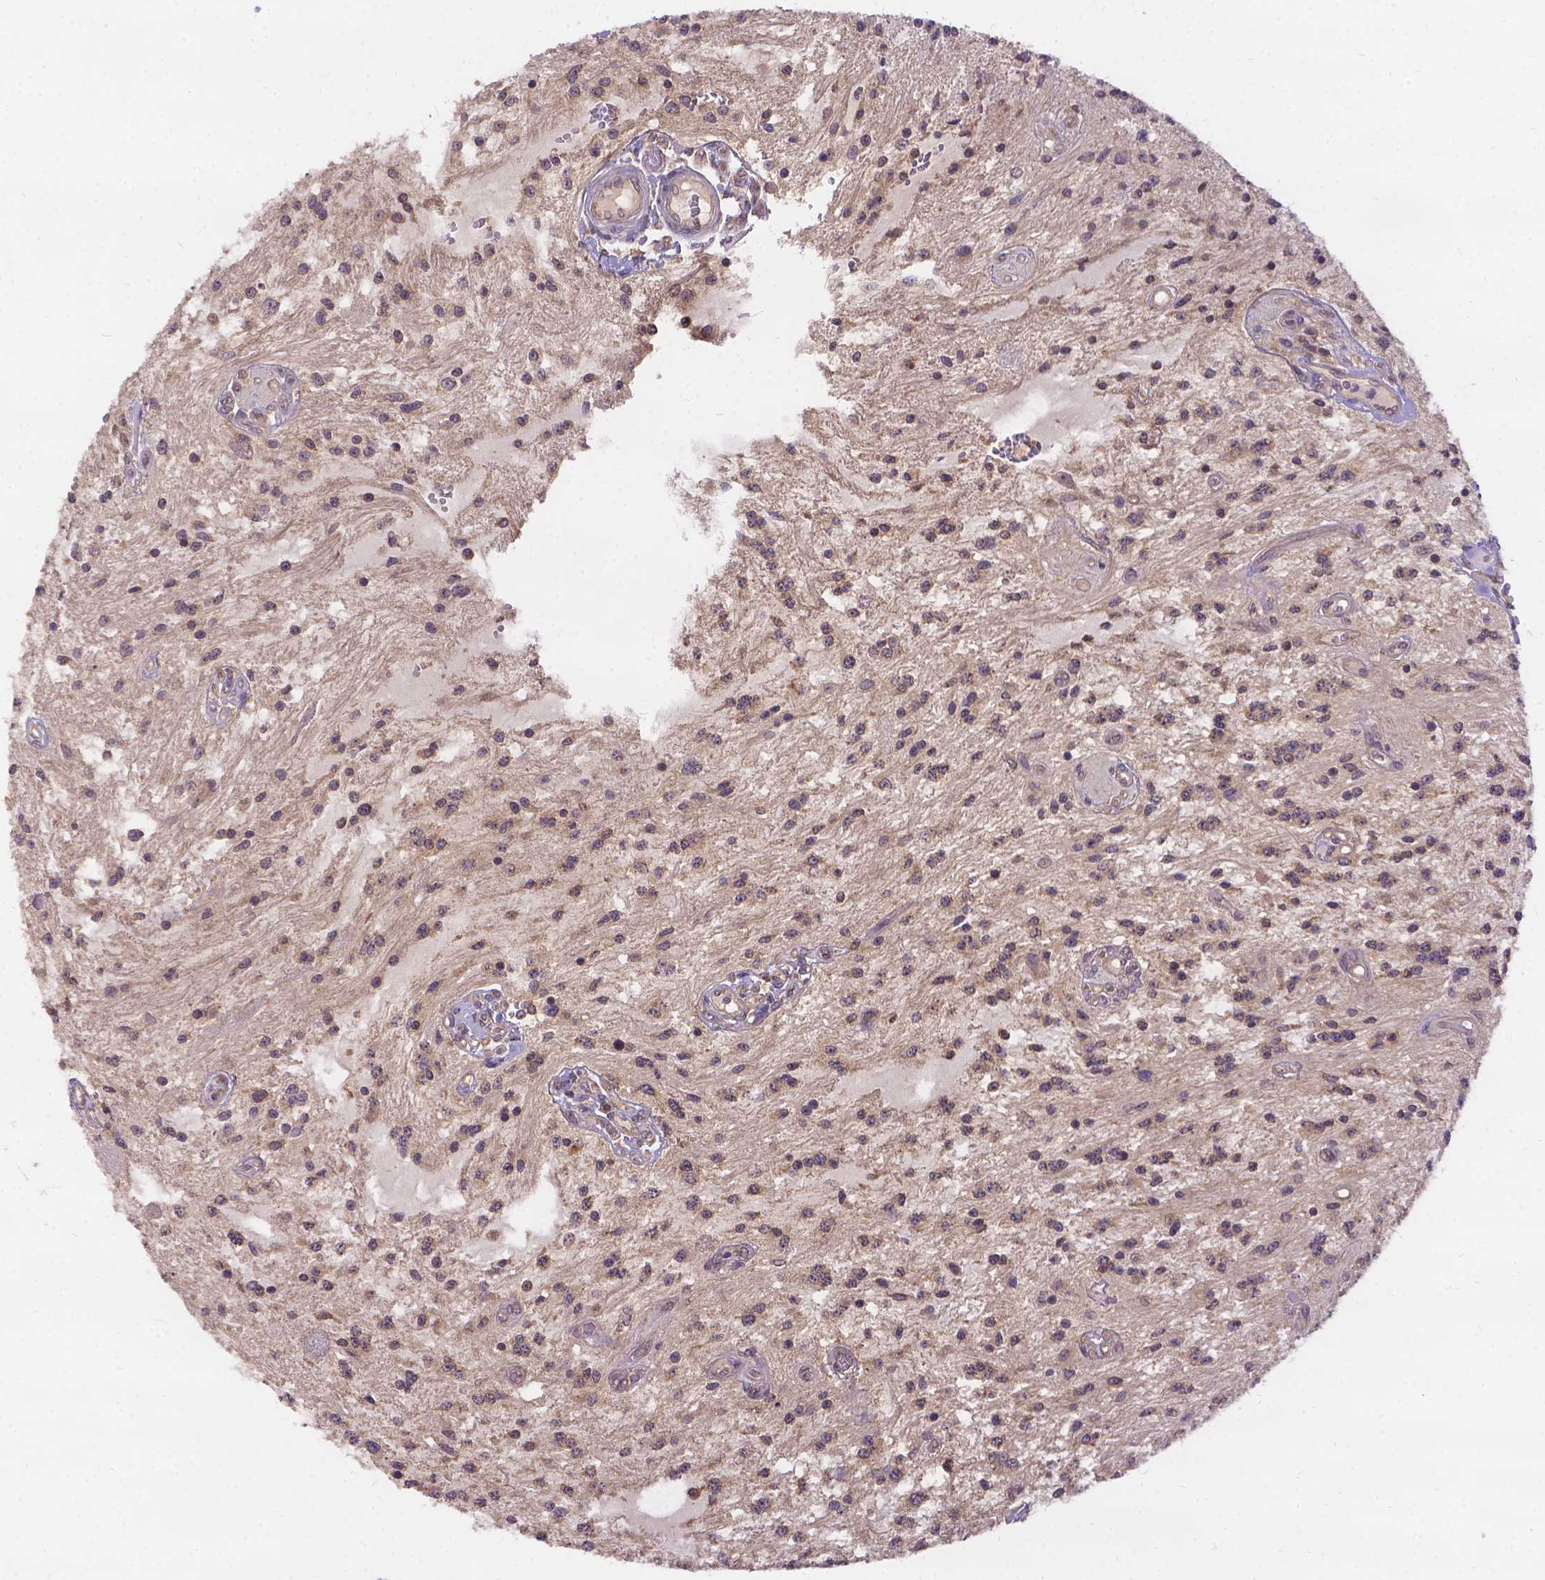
{"staining": {"intensity": "moderate", "quantity": ">75%", "location": "cytoplasmic/membranous"}, "tissue": "glioma", "cell_type": "Tumor cells", "image_type": "cancer", "snomed": [{"axis": "morphology", "description": "Glioma, malignant, Low grade"}, {"axis": "topography", "description": "Cerebellum"}], "caption": "This micrograph demonstrates immunohistochemistry (IHC) staining of low-grade glioma (malignant), with medium moderate cytoplasmic/membranous expression in about >75% of tumor cells.", "gene": "DENND6A", "patient": {"sex": "female", "age": 14}}